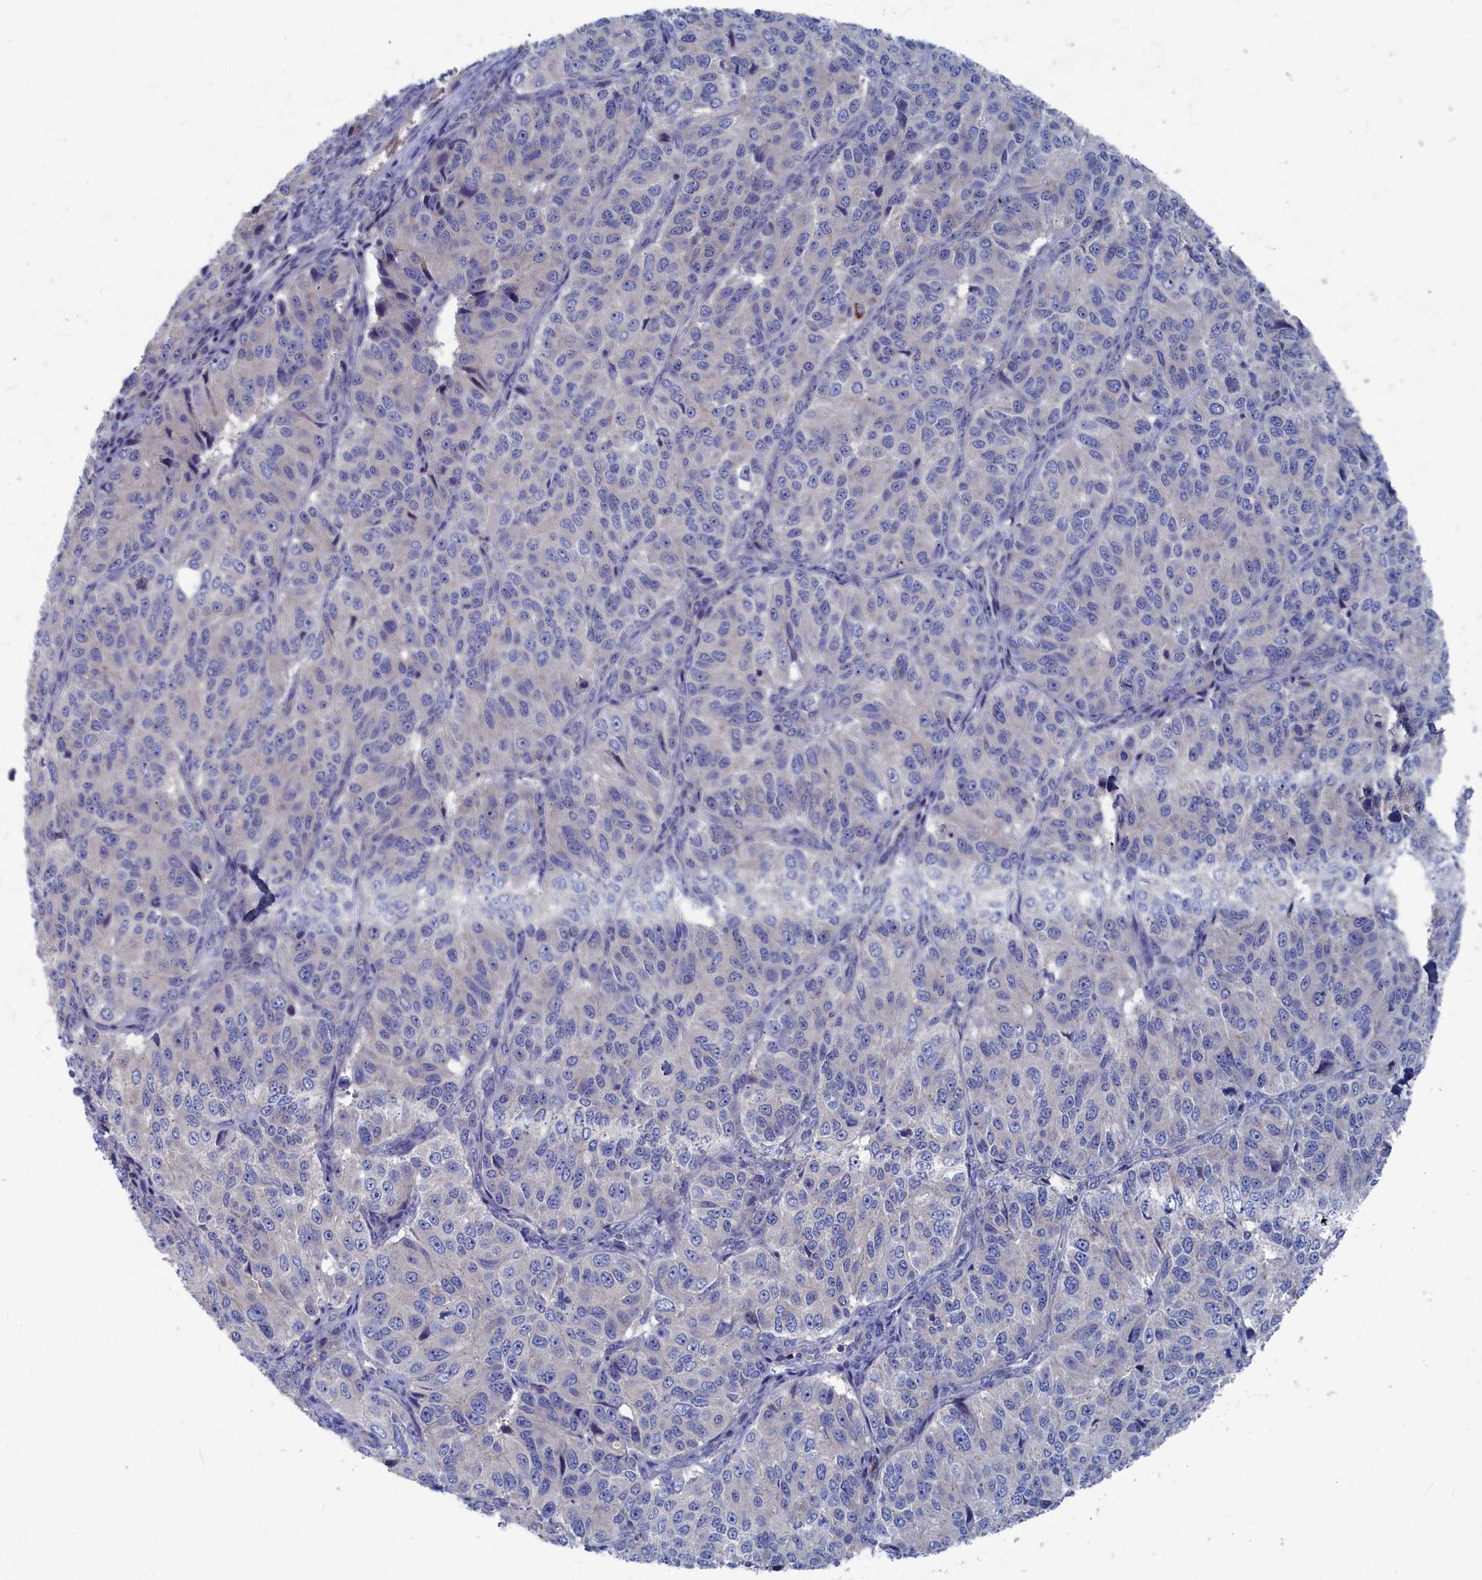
{"staining": {"intensity": "negative", "quantity": "none", "location": "none"}, "tissue": "ovarian cancer", "cell_type": "Tumor cells", "image_type": "cancer", "snomed": [{"axis": "morphology", "description": "Carcinoma, endometroid"}, {"axis": "topography", "description": "Ovary"}], "caption": "Tumor cells show no significant protein expression in endometroid carcinoma (ovarian). (DAB (3,3'-diaminobenzidine) immunohistochemistry (IHC) with hematoxylin counter stain).", "gene": "CEND1", "patient": {"sex": "female", "age": 51}}